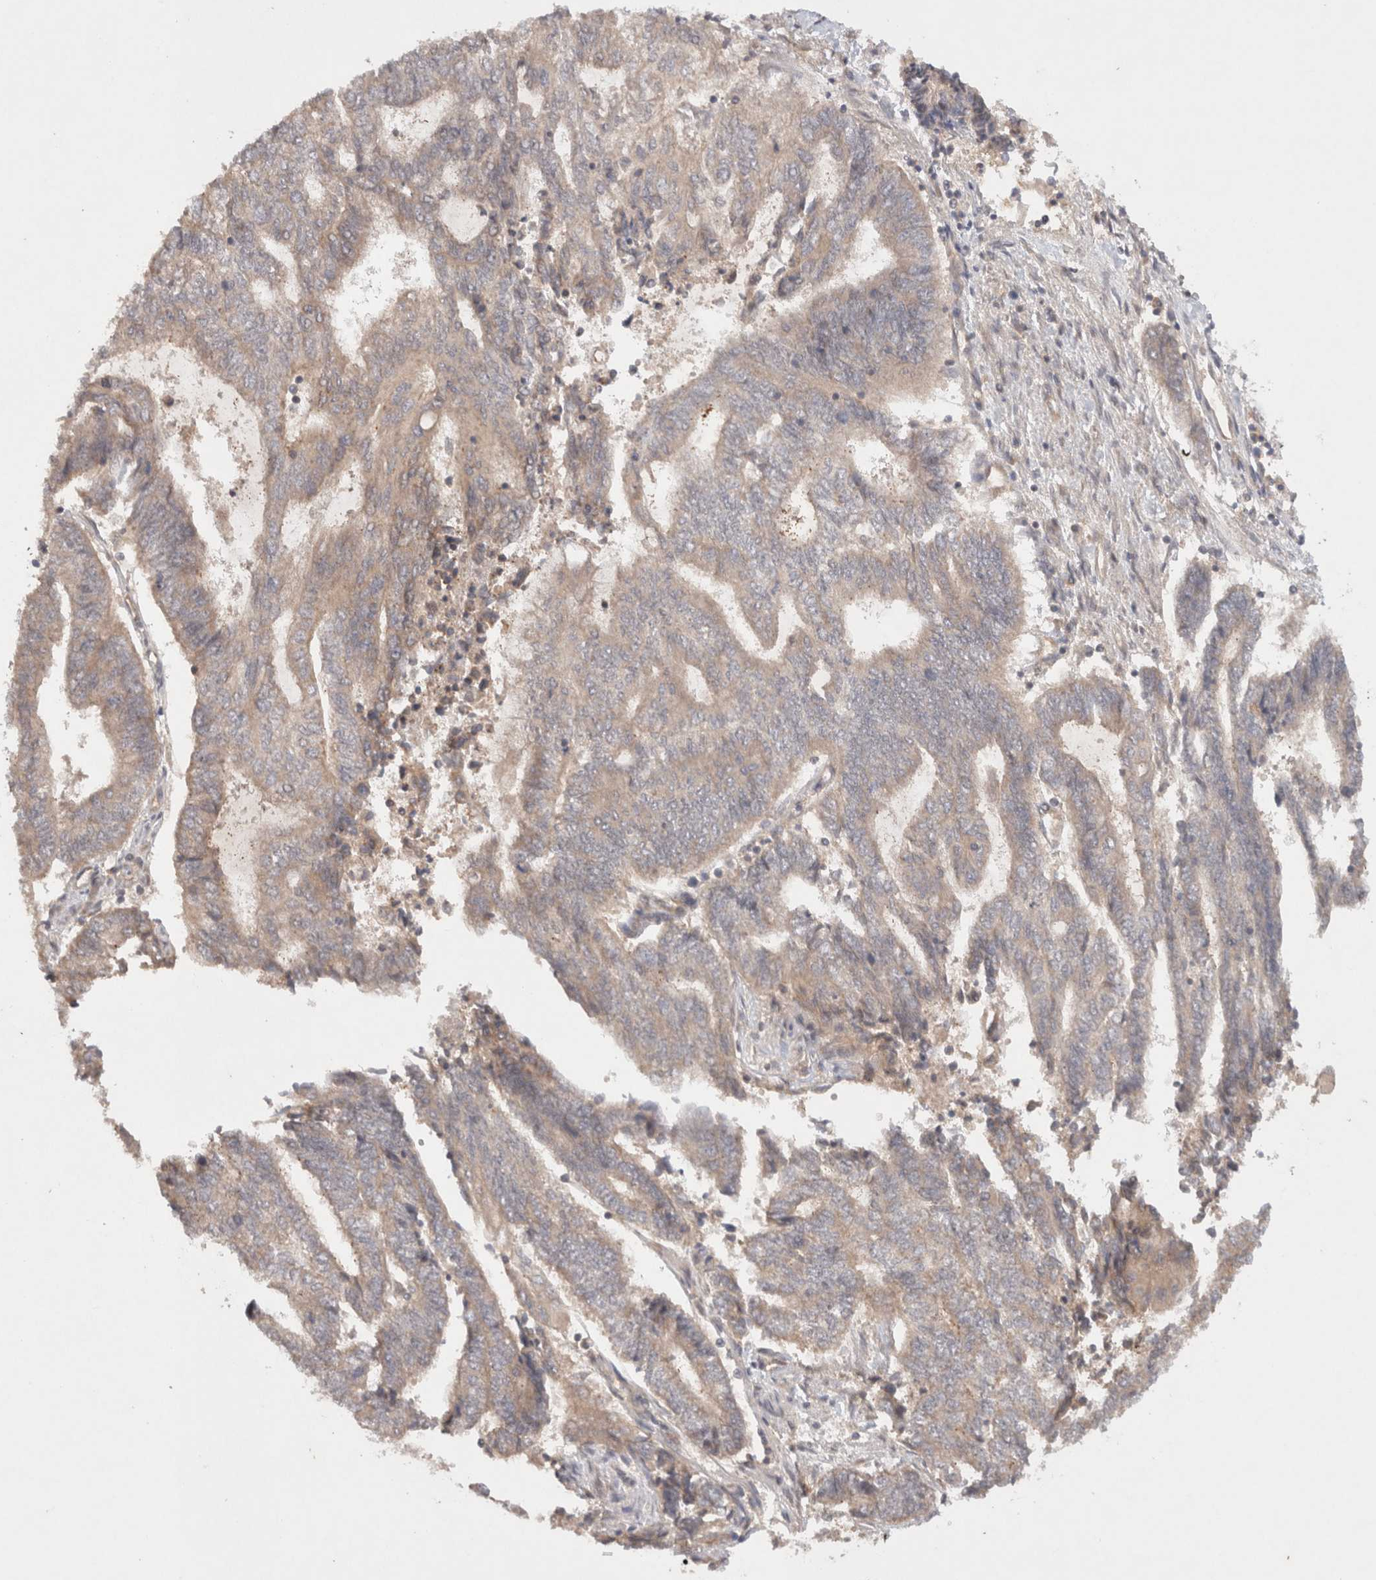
{"staining": {"intensity": "weak", "quantity": "25%-75%", "location": "cytoplasmic/membranous"}, "tissue": "endometrial cancer", "cell_type": "Tumor cells", "image_type": "cancer", "snomed": [{"axis": "morphology", "description": "Adenocarcinoma, NOS"}, {"axis": "topography", "description": "Uterus"}, {"axis": "topography", "description": "Endometrium"}], "caption": "Protein expression analysis of endometrial adenocarcinoma exhibits weak cytoplasmic/membranous expression in approximately 25%-75% of tumor cells. (Stains: DAB (3,3'-diaminobenzidine) in brown, nuclei in blue, Microscopy: brightfield microscopy at high magnification).", "gene": "KLHL20", "patient": {"sex": "female", "age": 70}}